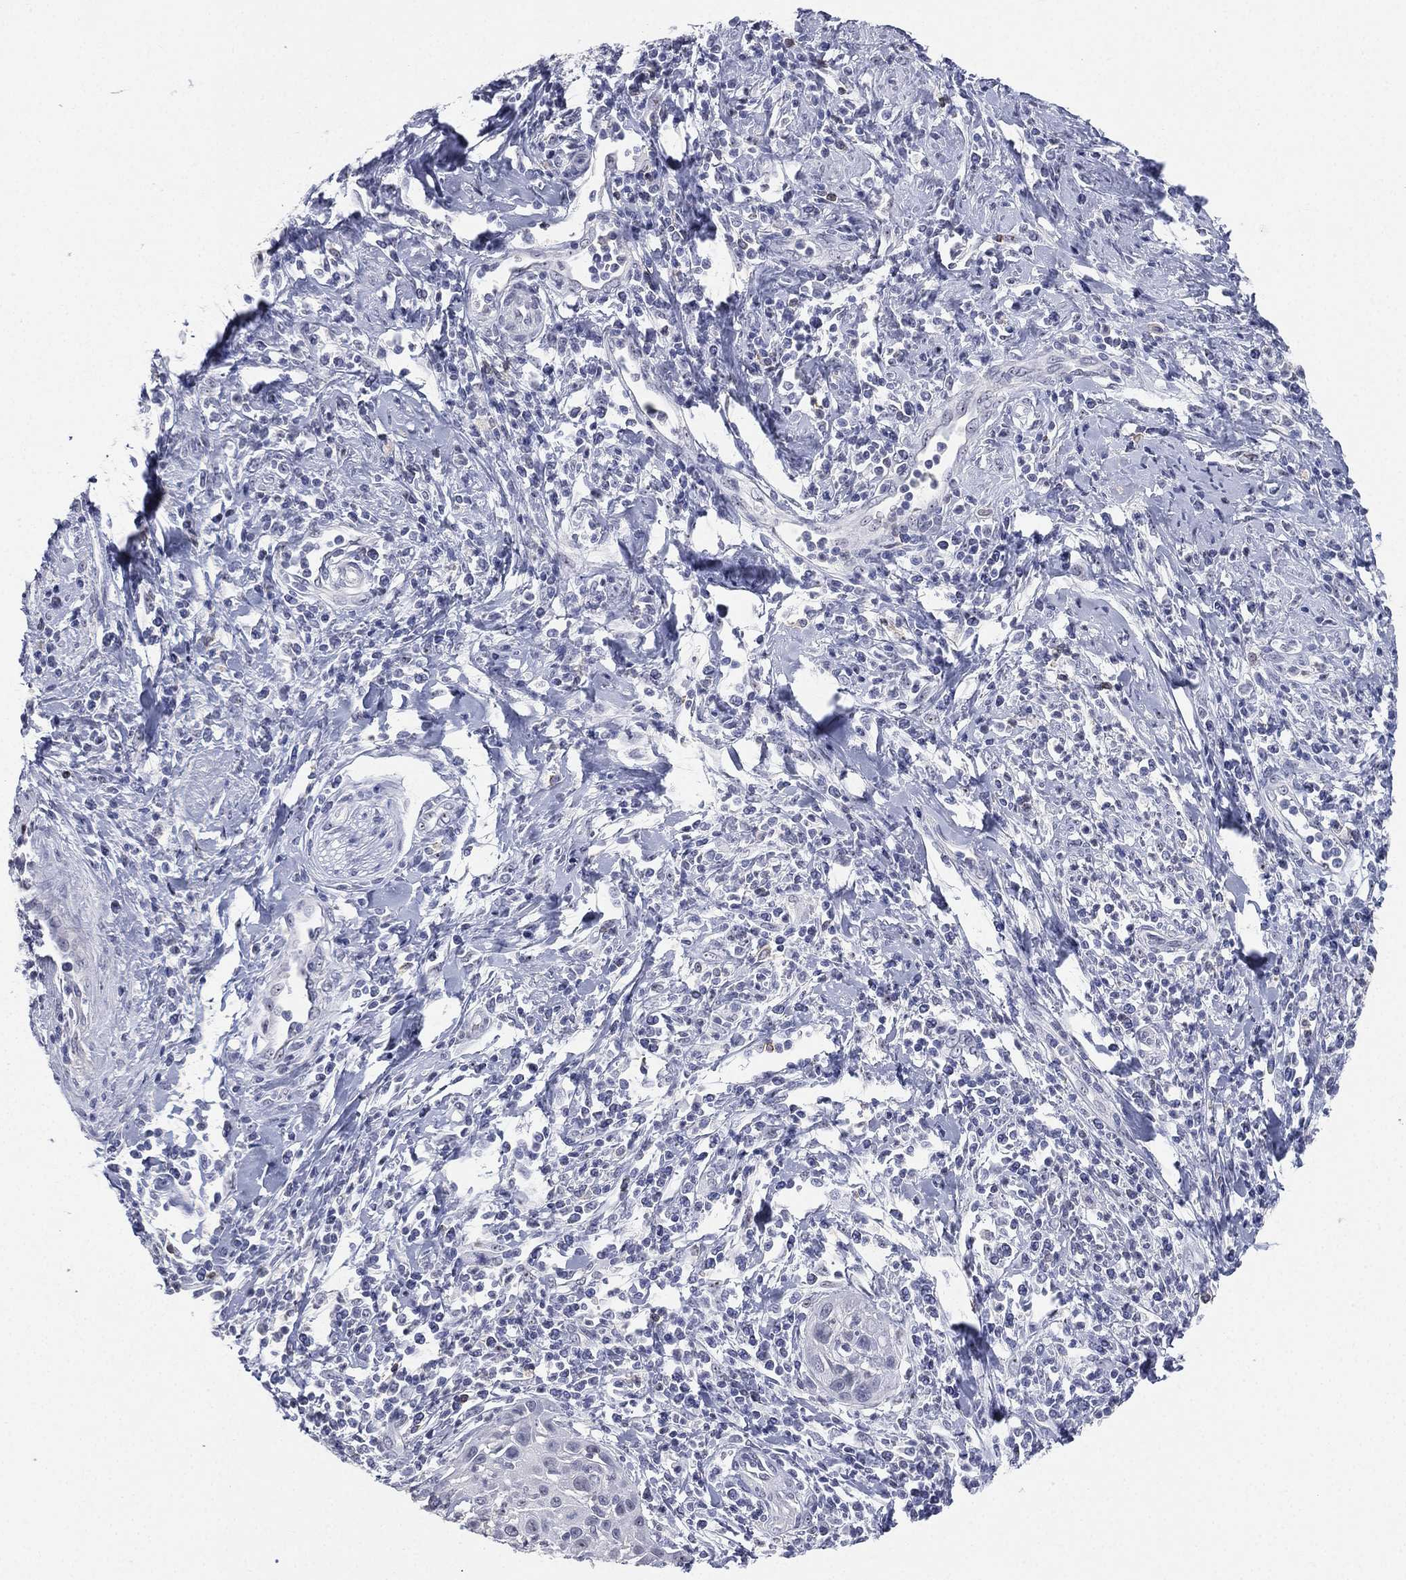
{"staining": {"intensity": "negative", "quantity": "none", "location": "none"}, "tissue": "cervical cancer", "cell_type": "Tumor cells", "image_type": "cancer", "snomed": [{"axis": "morphology", "description": "Squamous cell carcinoma, NOS"}, {"axis": "topography", "description": "Cervix"}], "caption": "The micrograph demonstrates no significant expression in tumor cells of cervical cancer (squamous cell carcinoma).", "gene": "CD22", "patient": {"sex": "female", "age": 26}}